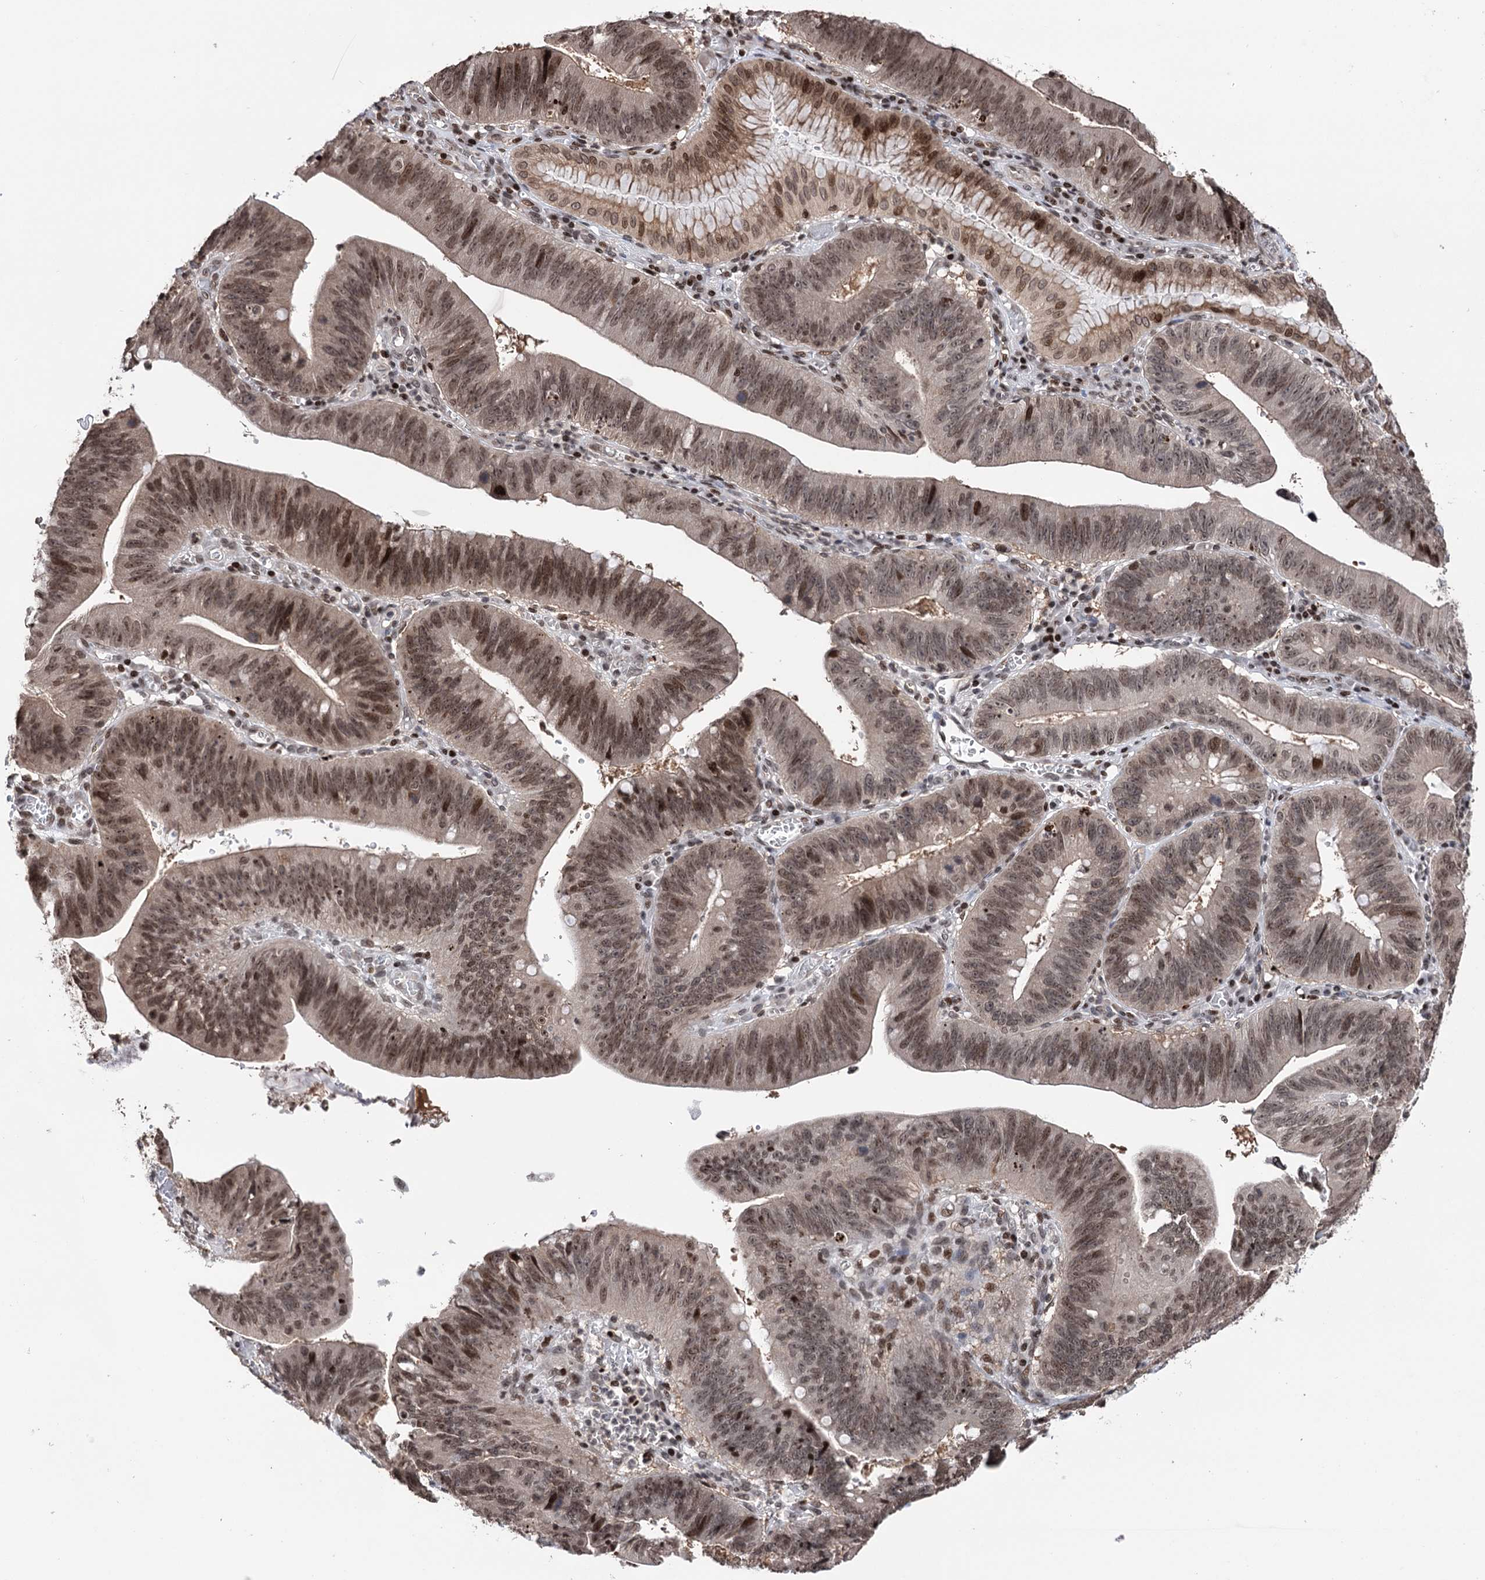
{"staining": {"intensity": "moderate", "quantity": ">75%", "location": "nuclear"}, "tissue": "stomach cancer", "cell_type": "Tumor cells", "image_type": "cancer", "snomed": [{"axis": "morphology", "description": "Adenocarcinoma, NOS"}, {"axis": "topography", "description": "Stomach"}], "caption": "Immunohistochemistry micrograph of neoplastic tissue: human stomach cancer (adenocarcinoma) stained using IHC displays medium levels of moderate protein expression localized specifically in the nuclear of tumor cells, appearing as a nuclear brown color.", "gene": "CCDC77", "patient": {"sex": "male", "age": 59}}